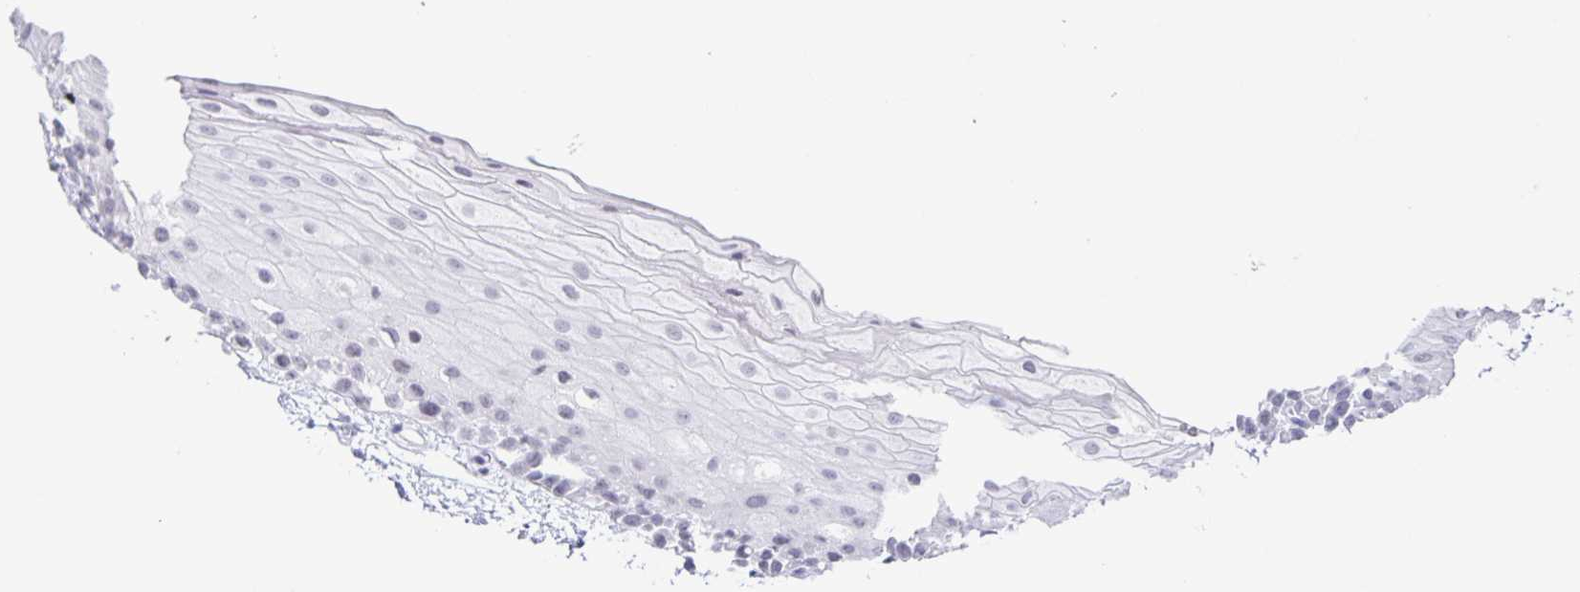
{"staining": {"intensity": "negative", "quantity": "none", "location": "none"}, "tissue": "oral mucosa", "cell_type": "Squamous epithelial cells", "image_type": "normal", "snomed": [{"axis": "morphology", "description": "Normal tissue, NOS"}, {"axis": "topography", "description": "Oral tissue"}], "caption": "Immunohistochemistry histopathology image of normal oral mucosa stained for a protein (brown), which demonstrates no staining in squamous epithelial cells.", "gene": "LCE6A", "patient": {"sex": "female", "age": 82}}